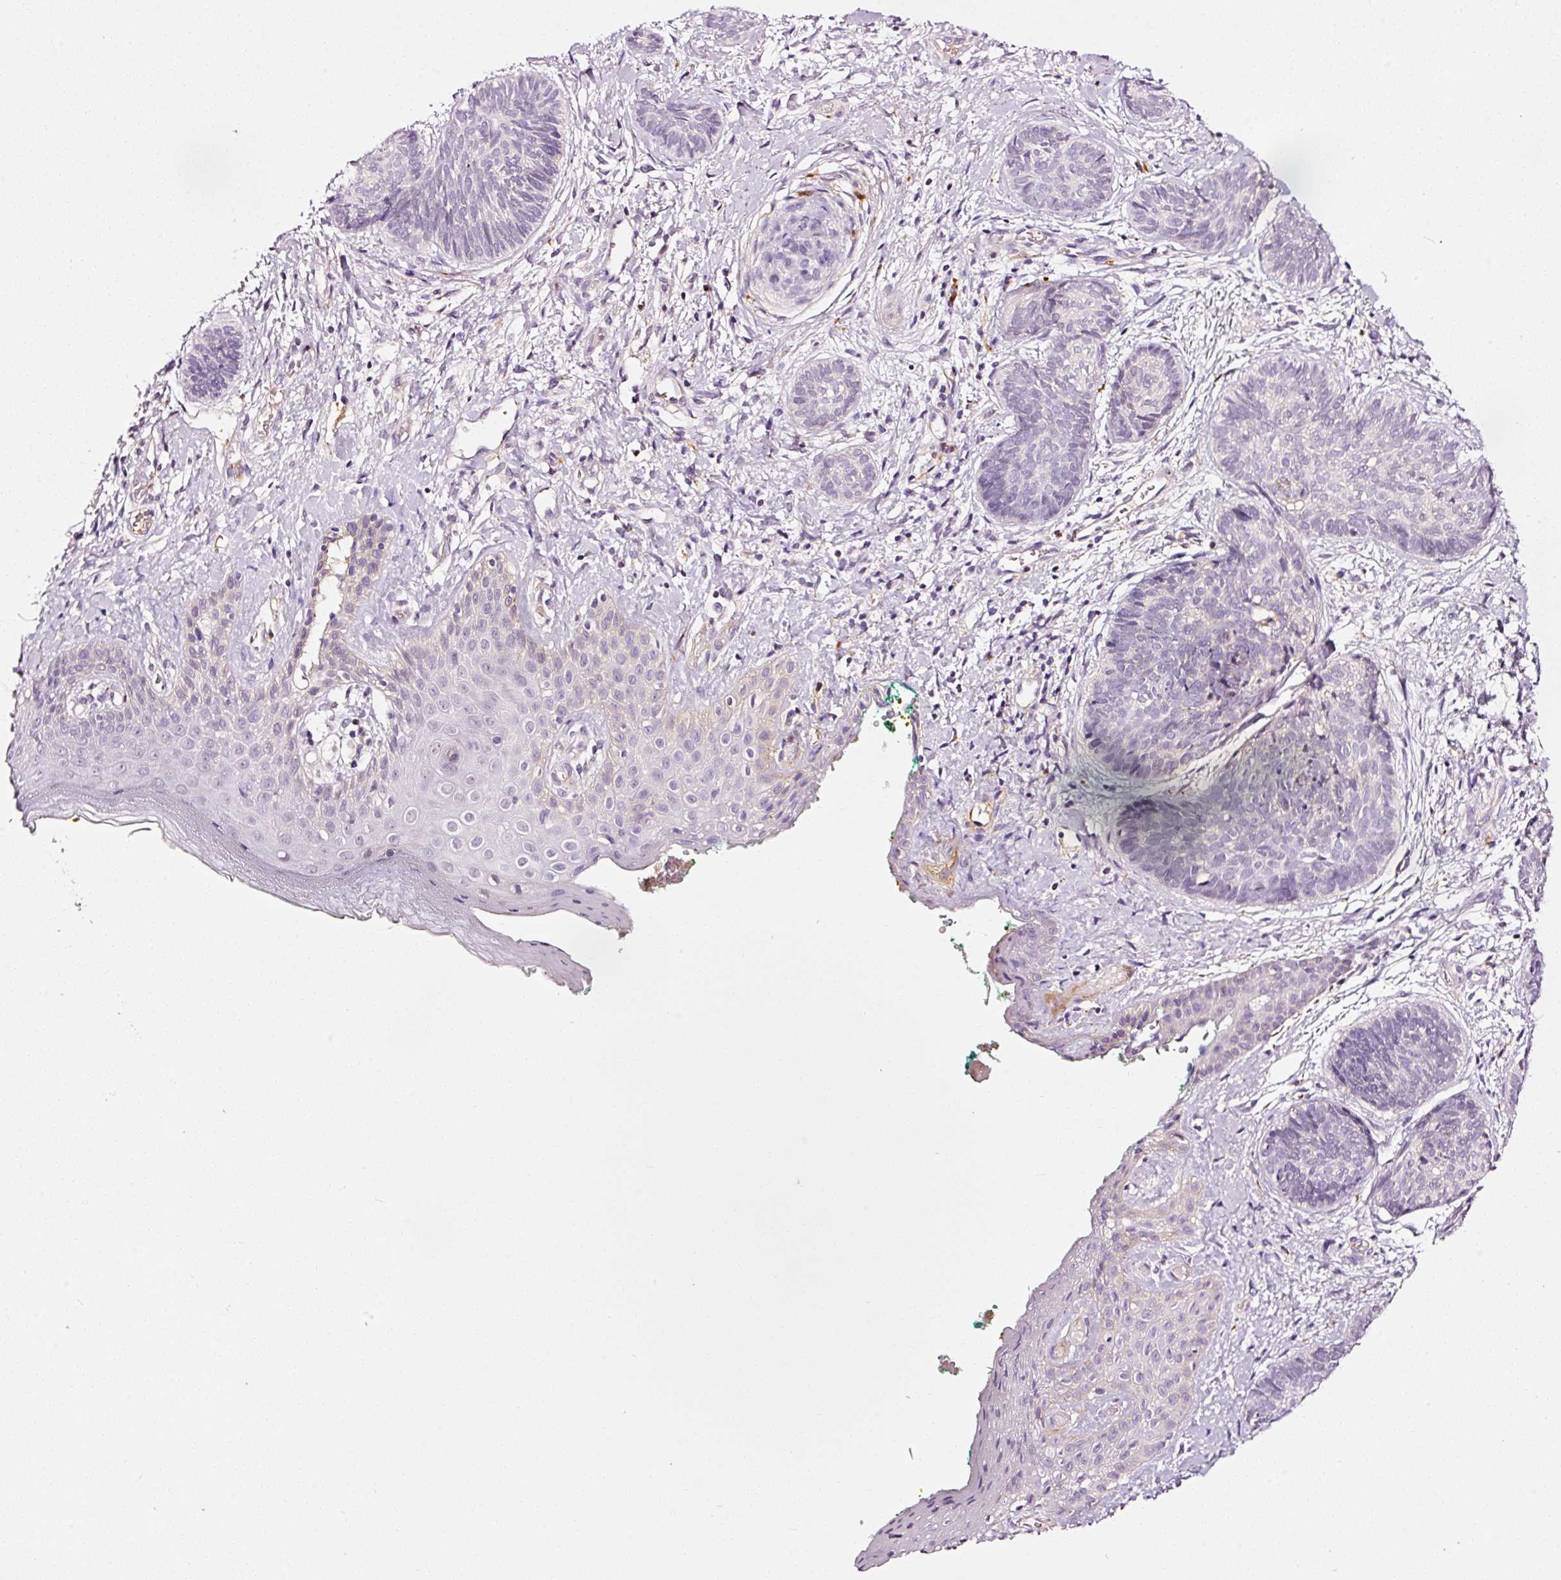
{"staining": {"intensity": "negative", "quantity": "none", "location": "none"}, "tissue": "skin cancer", "cell_type": "Tumor cells", "image_type": "cancer", "snomed": [{"axis": "morphology", "description": "Basal cell carcinoma"}, {"axis": "topography", "description": "Skin"}], "caption": "Skin basal cell carcinoma stained for a protein using immunohistochemistry (IHC) demonstrates no expression tumor cells.", "gene": "ABCB4", "patient": {"sex": "female", "age": 81}}